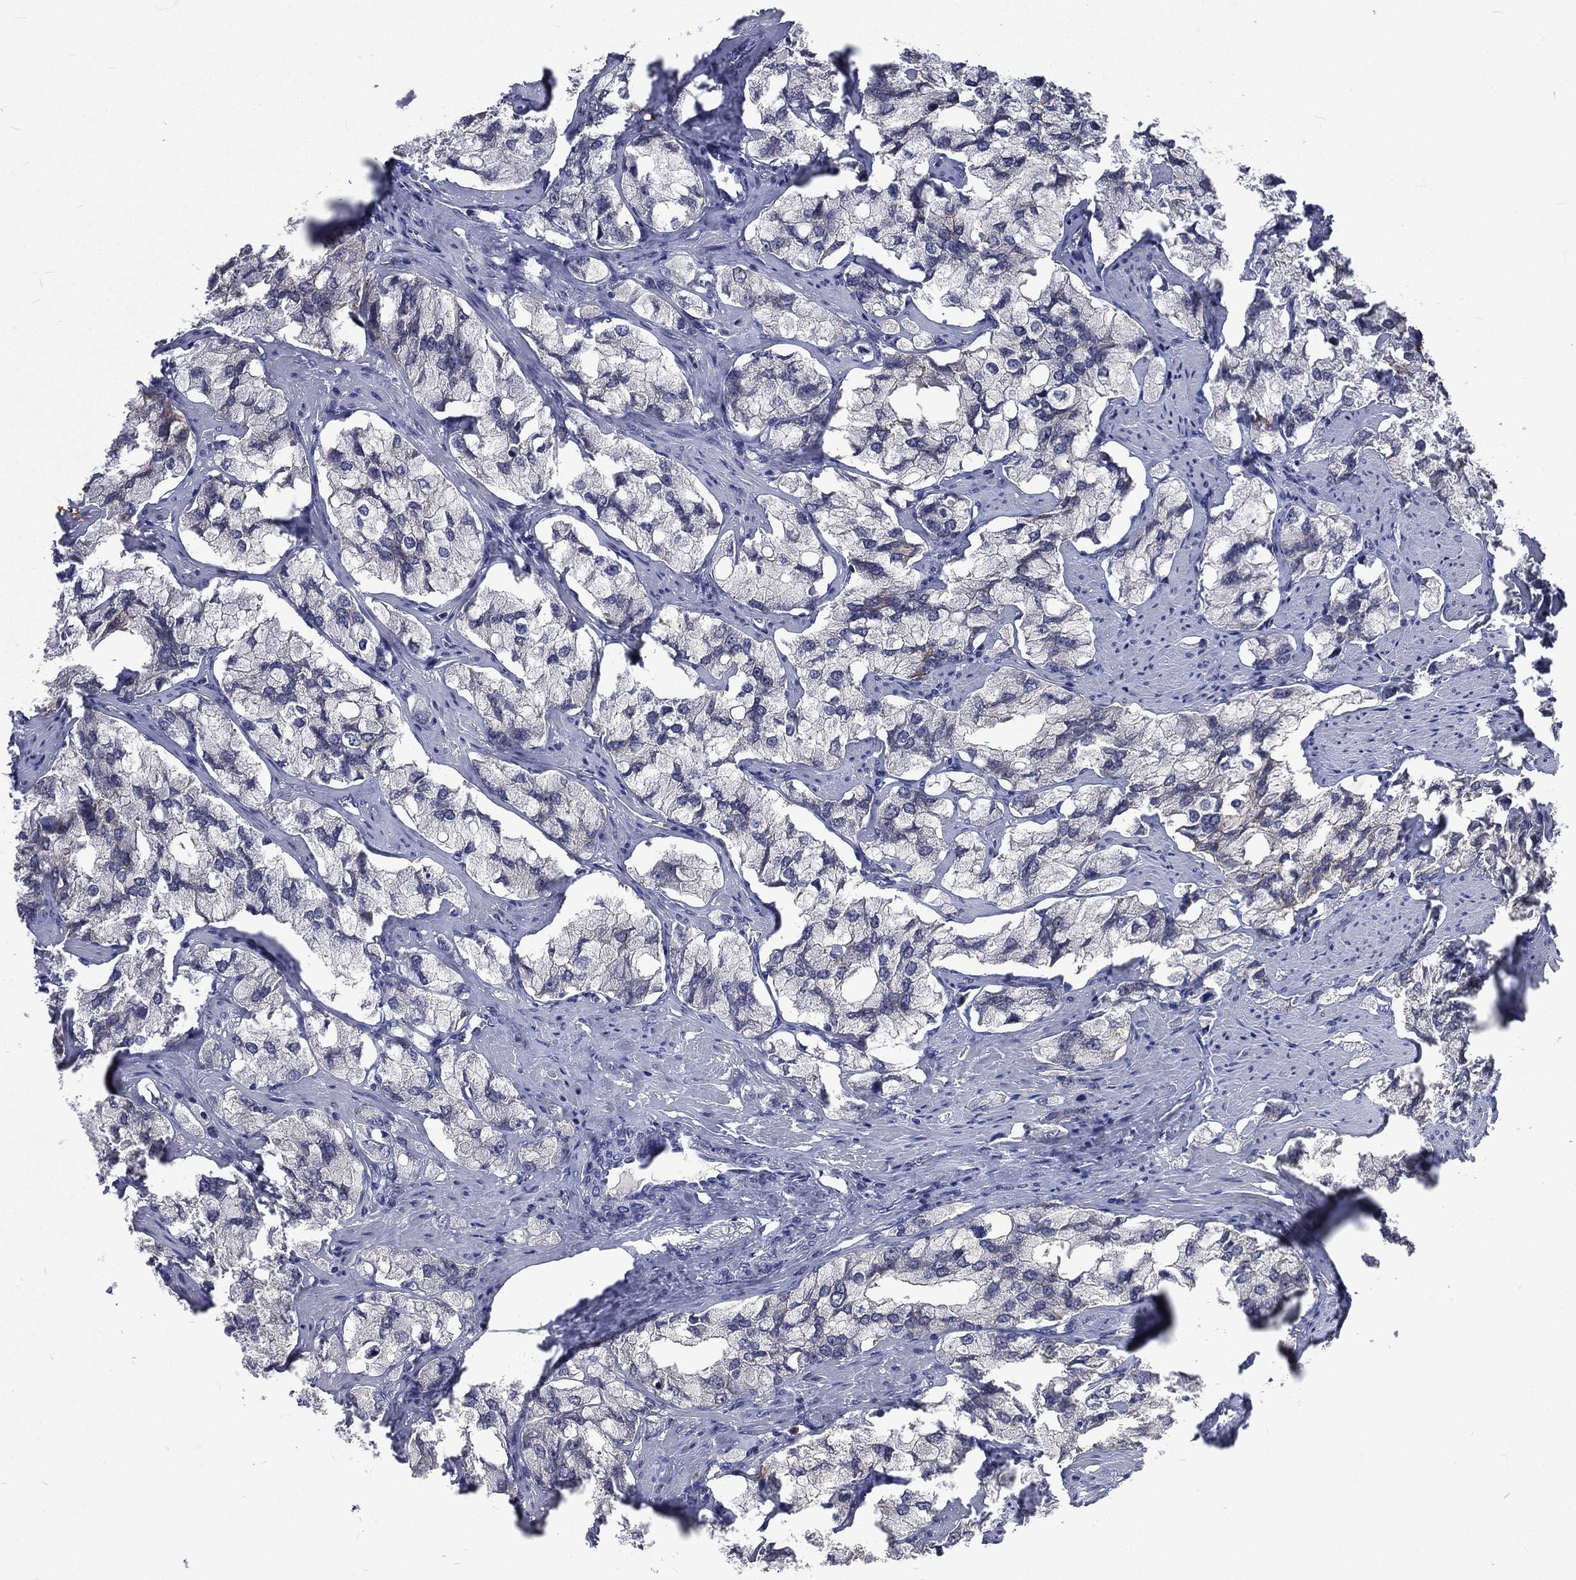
{"staining": {"intensity": "negative", "quantity": "none", "location": "none"}, "tissue": "prostate cancer", "cell_type": "Tumor cells", "image_type": "cancer", "snomed": [{"axis": "morphology", "description": "Adenocarcinoma, NOS"}, {"axis": "topography", "description": "Prostate and seminal vesicle, NOS"}, {"axis": "topography", "description": "Prostate"}], "caption": "Immunohistochemistry (IHC) photomicrograph of human prostate adenocarcinoma stained for a protein (brown), which displays no staining in tumor cells.", "gene": "CA12", "patient": {"sex": "male", "age": 64}}